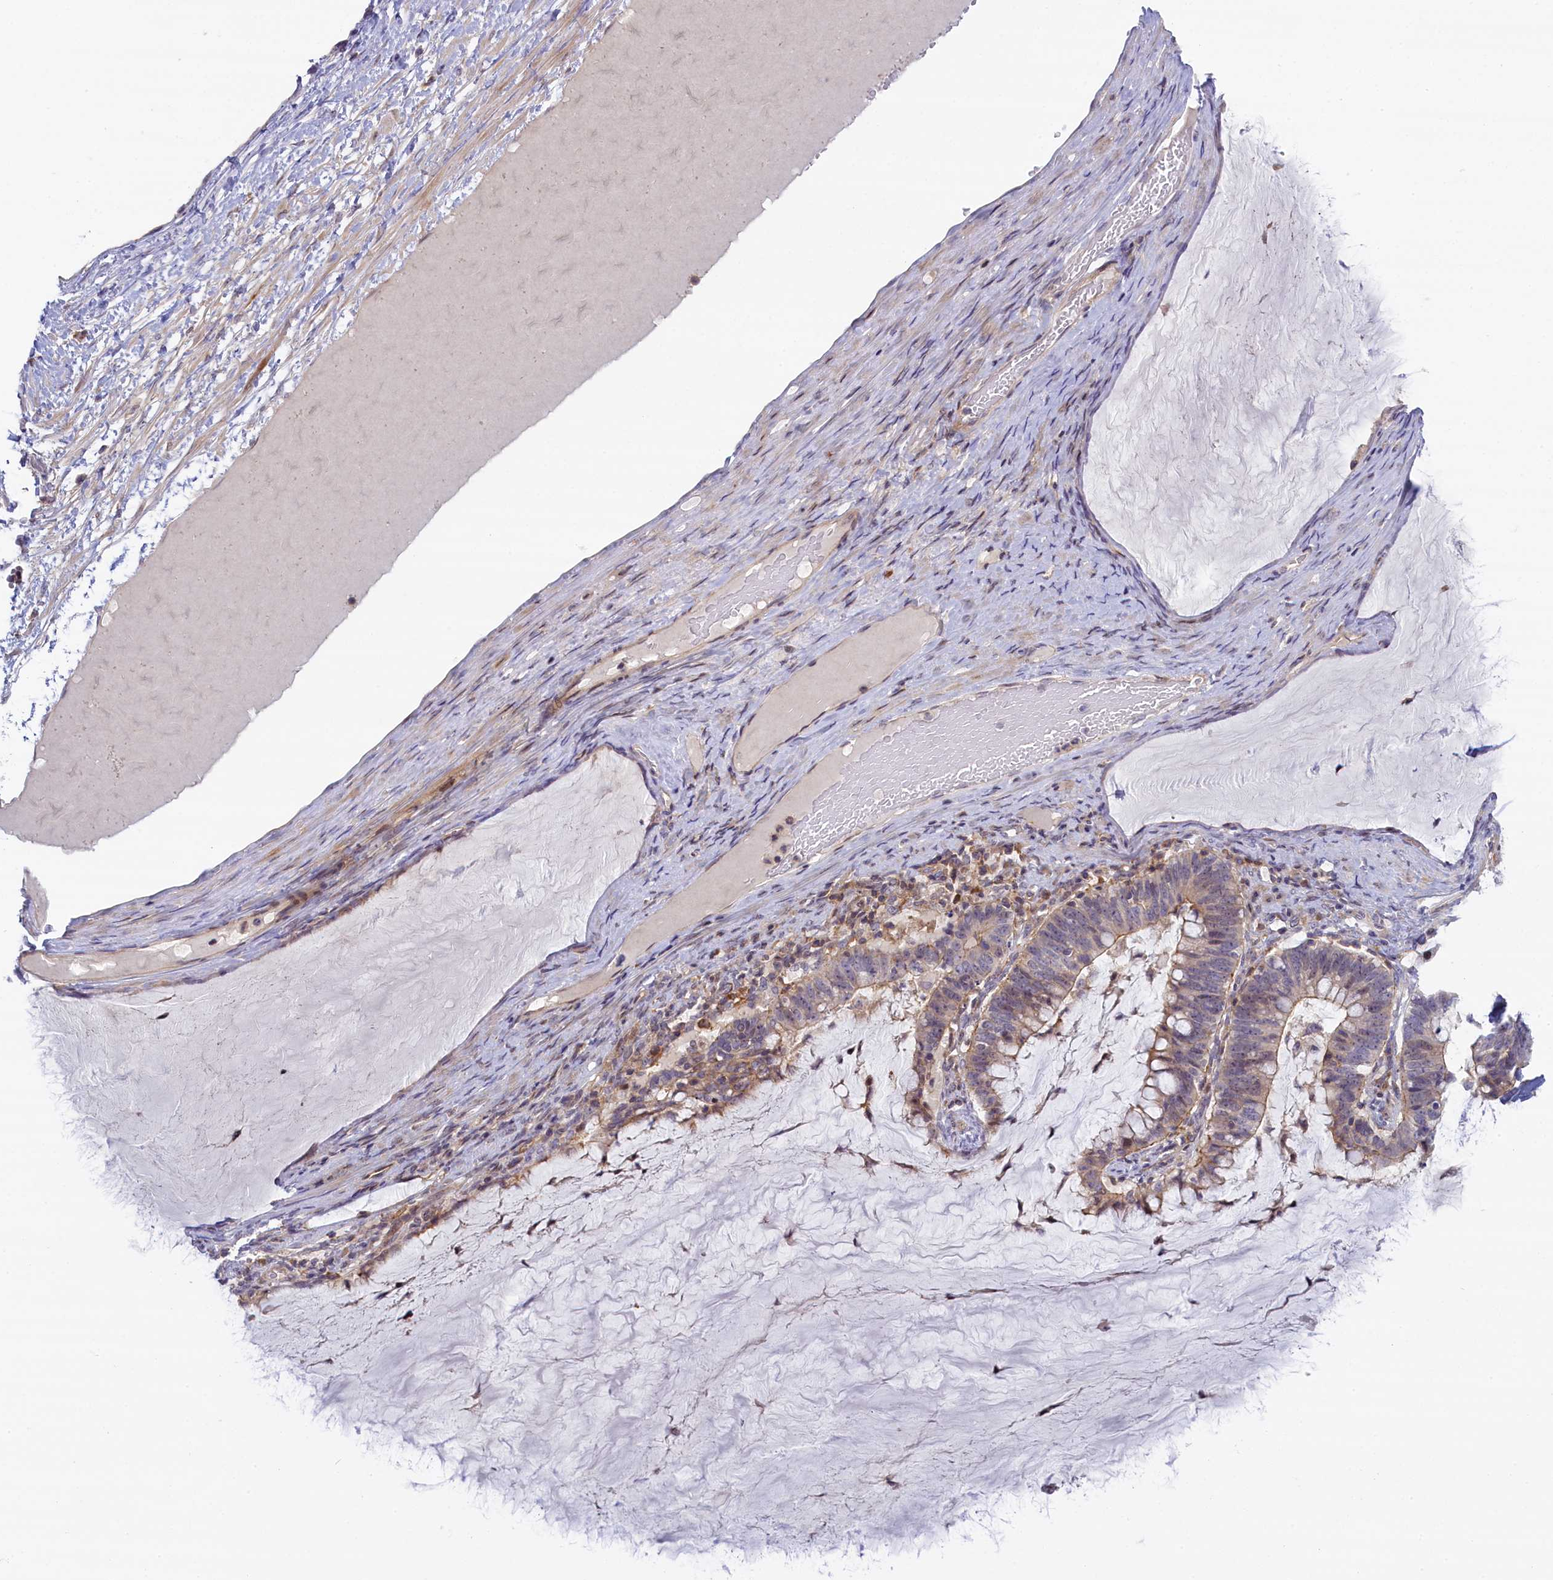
{"staining": {"intensity": "moderate", "quantity": ">75%", "location": "cytoplasmic/membranous"}, "tissue": "ovarian cancer", "cell_type": "Tumor cells", "image_type": "cancer", "snomed": [{"axis": "morphology", "description": "Cystadenocarcinoma, mucinous, NOS"}, {"axis": "topography", "description": "Ovary"}], "caption": "The histopathology image exhibits staining of ovarian mucinous cystadenocarcinoma, revealing moderate cytoplasmic/membranous protein positivity (brown color) within tumor cells. The protein is shown in brown color, while the nuclei are stained blue.", "gene": "CCL23", "patient": {"sex": "female", "age": 61}}